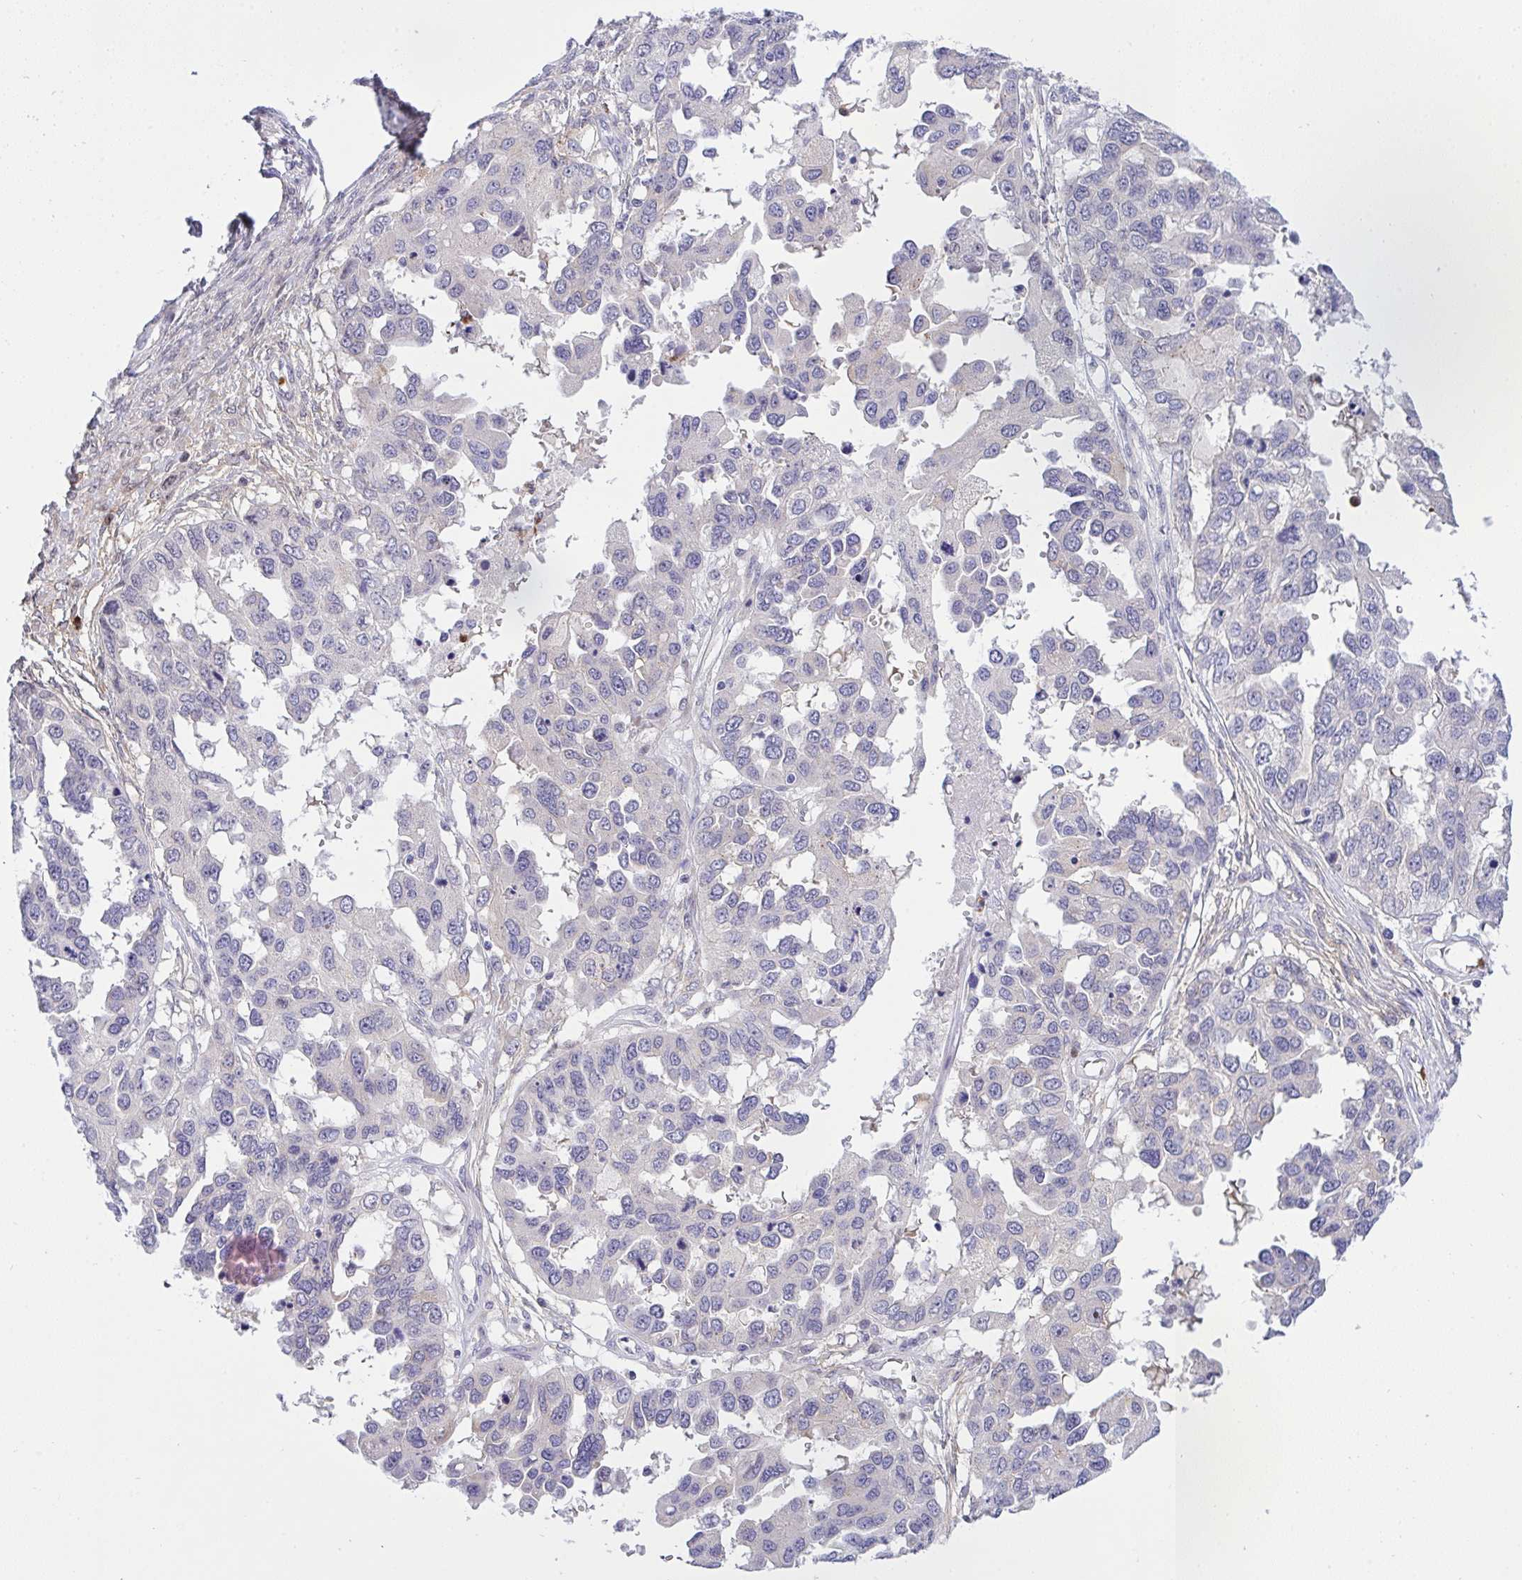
{"staining": {"intensity": "negative", "quantity": "none", "location": "none"}, "tissue": "ovarian cancer", "cell_type": "Tumor cells", "image_type": "cancer", "snomed": [{"axis": "morphology", "description": "Cystadenocarcinoma, serous, NOS"}, {"axis": "topography", "description": "Ovary"}], "caption": "This is a histopathology image of immunohistochemistry (IHC) staining of ovarian cancer, which shows no staining in tumor cells.", "gene": "ZNF554", "patient": {"sex": "female", "age": 53}}